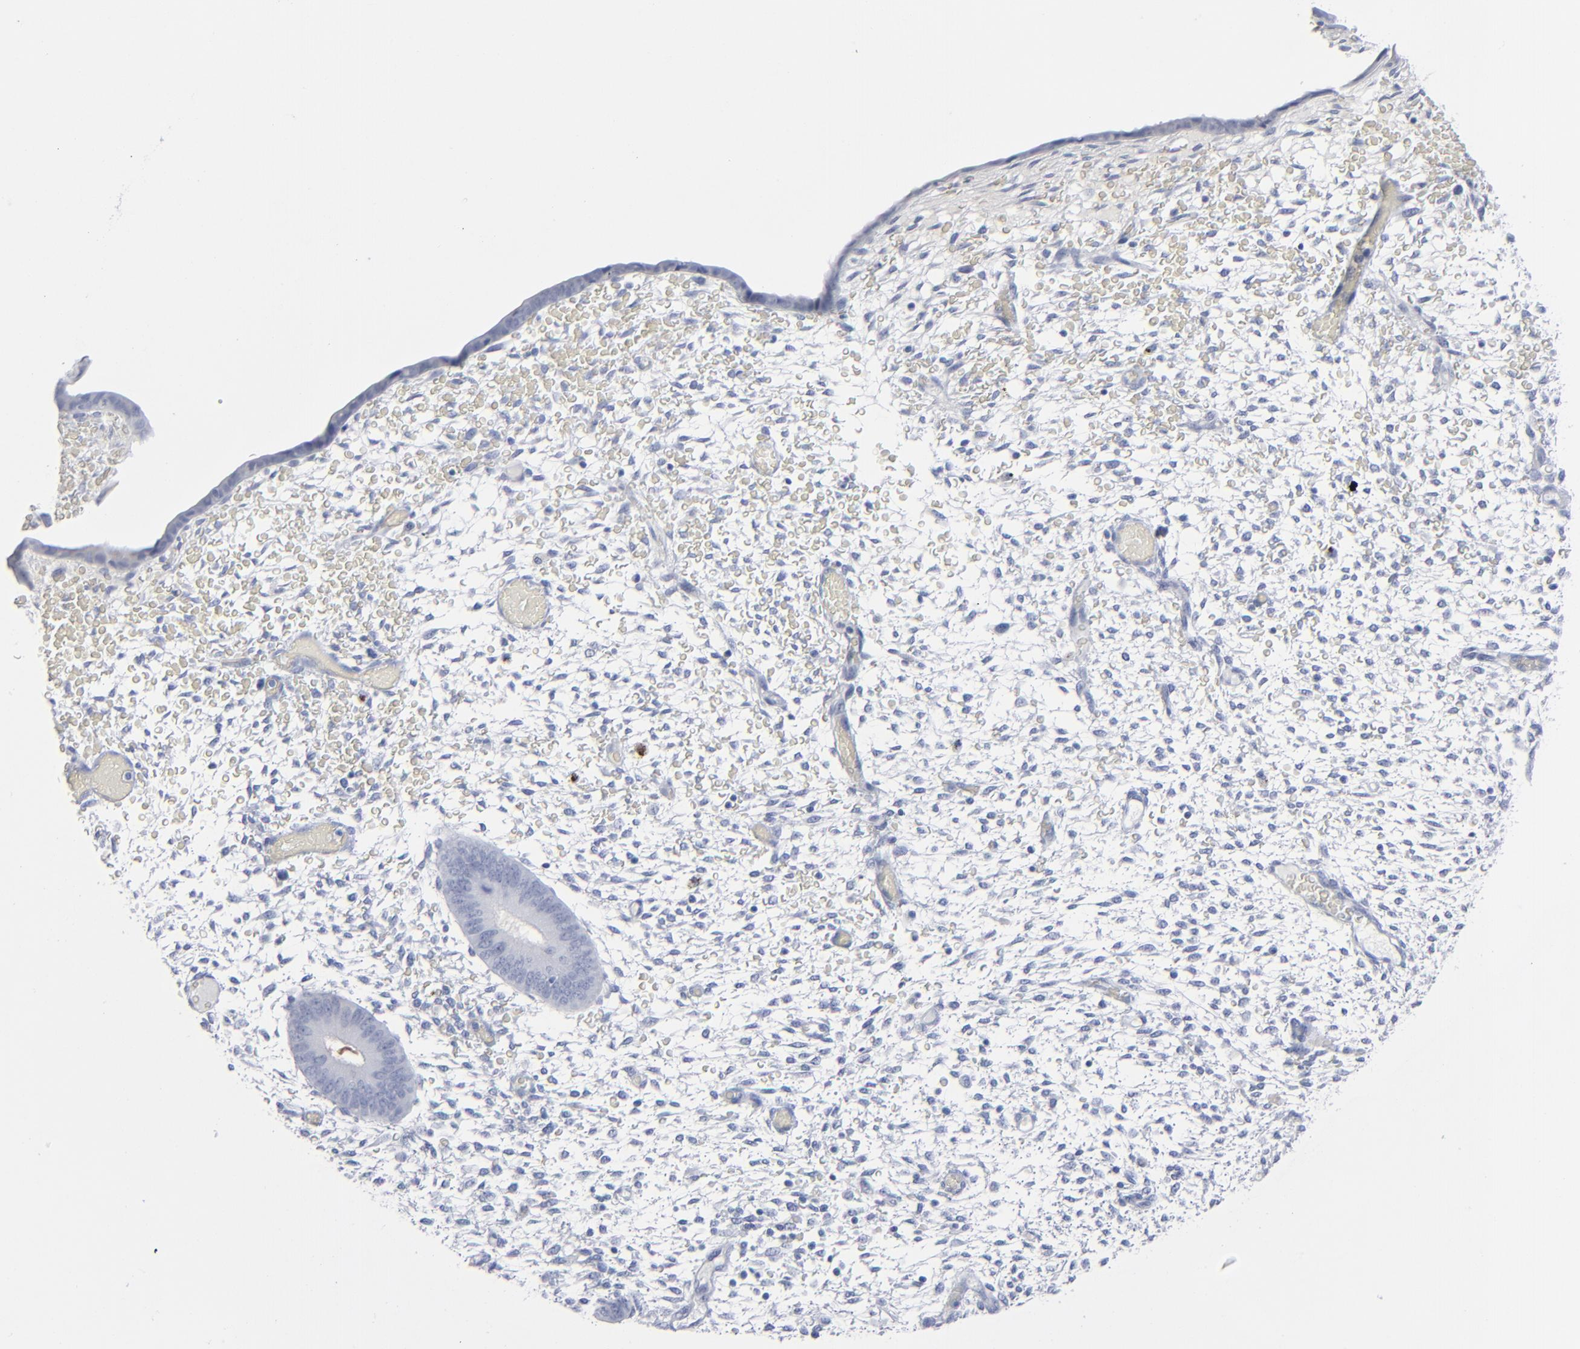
{"staining": {"intensity": "strong", "quantity": "<25%", "location": "cytoplasmic/membranous"}, "tissue": "endometrium", "cell_type": "Cells in endometrial stroma", "image_type": "normal", "snomed": [{"axis": "morphology", "description": "Normal tissue, NOS"}, {"axis": "topography", "description": "Endometrium"}], "caption": "Immunohistochemistry (IHC) histopathology image of unremarkable endometrium: human endometrium stained using IHC displays medium levels of strong protein expression localized specifically in the cytoplasmic/membranous of cells in endometrial stroma, appearing as a cytoplasmic/membranous brown color.", "gene": "MSLN", "patient": {"sex": "female", "age": 42}}